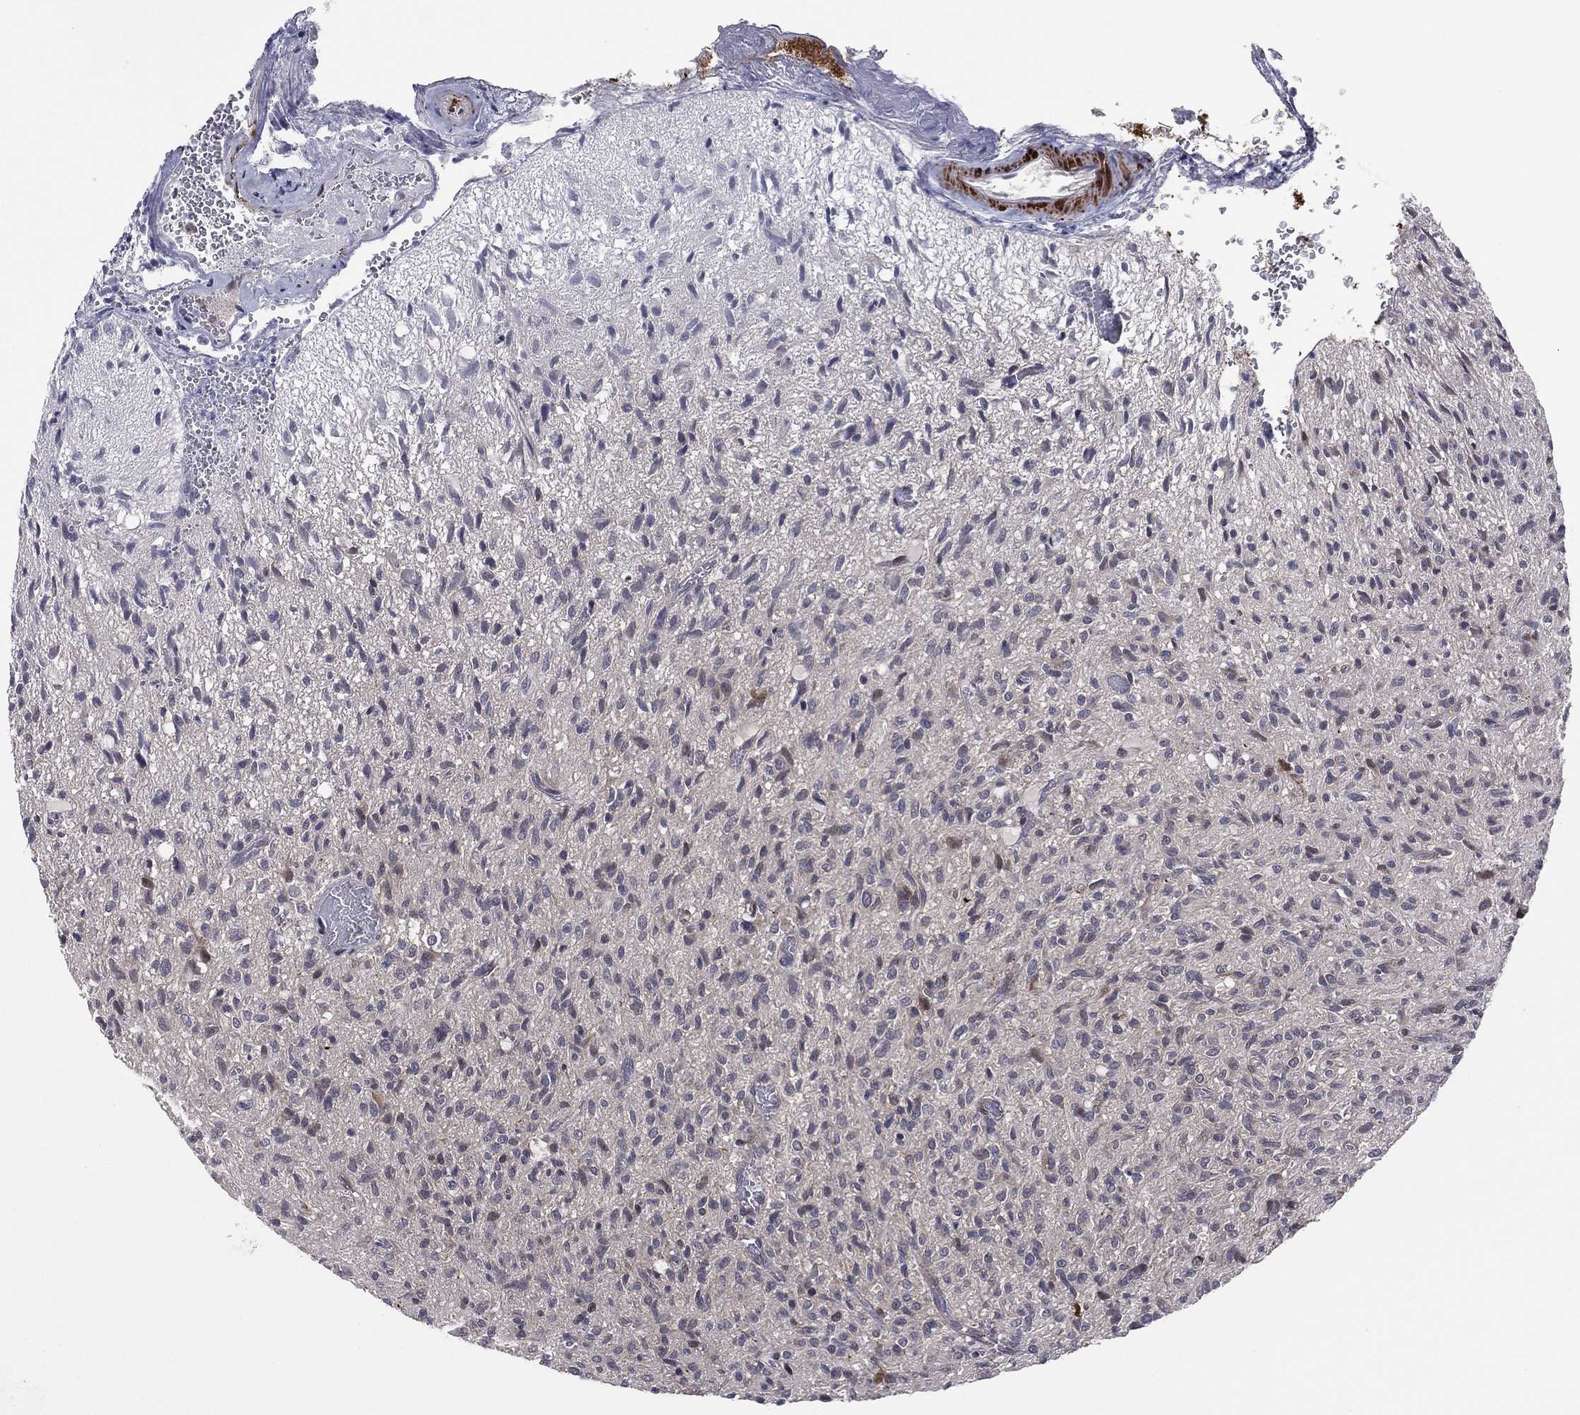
{"staining": {"intensity": "negative", "quantity": "none", "location": "none"}, "tissue": "glioma", "cell_type": "Tumor cells", "image_type": "cancer", "snomed": [{"axis": "morphology", "description": "Glioma, malignant, High grade"}, {"axis": "topography", "description": "Brain"}], "caption": "Tumor cells show no significant expression in malignant high-grade glioma. (DAB immunohistochemistry with hematoxylin counter stain).", "gene": "SNCG", "patient": {"sex": "male", "age": 64}}